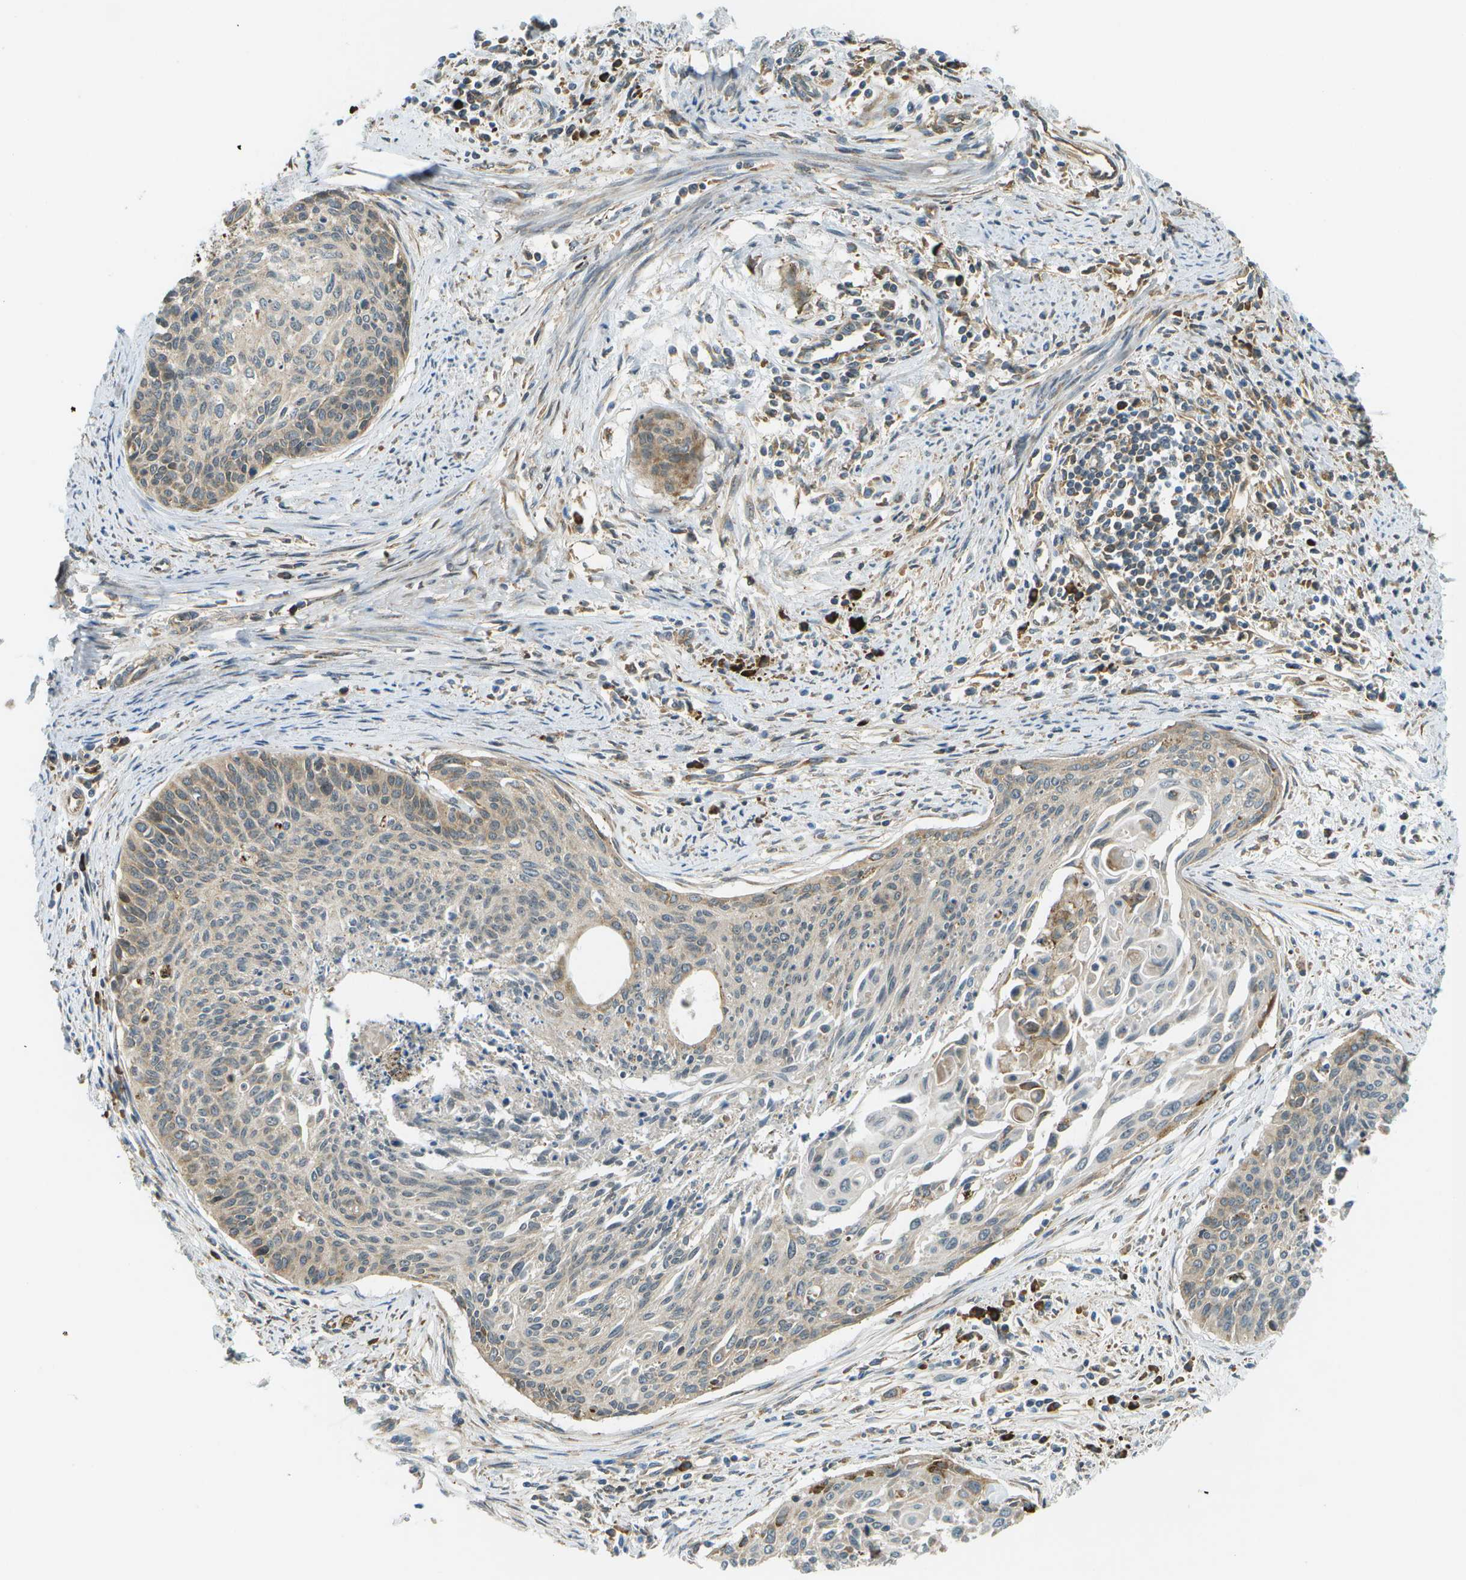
{"staining": {"intensity": "moderate", "quantity": "25%-75%", "location": "cytoplasmic/membranous"}, "tissue": "cervical cancer", "cell_type": "Tumor cells", "image_type": "cancer", "snomed": [{"axis": "morphology", "description": "Squamous cell carcinoma, NOS"}, {"axis": "topography", "description": "Cervix"}], "caption": "Immunohistochemical staining of cervical cancer demonstrates moderate cytoplasmic/membranous protein staining in about 25%-75% of tumor cells. The protein is shown in brown color, while the nuclei are stained blue.", "gene": "USP30", "patient": {"sex": "female", "age": 55}}